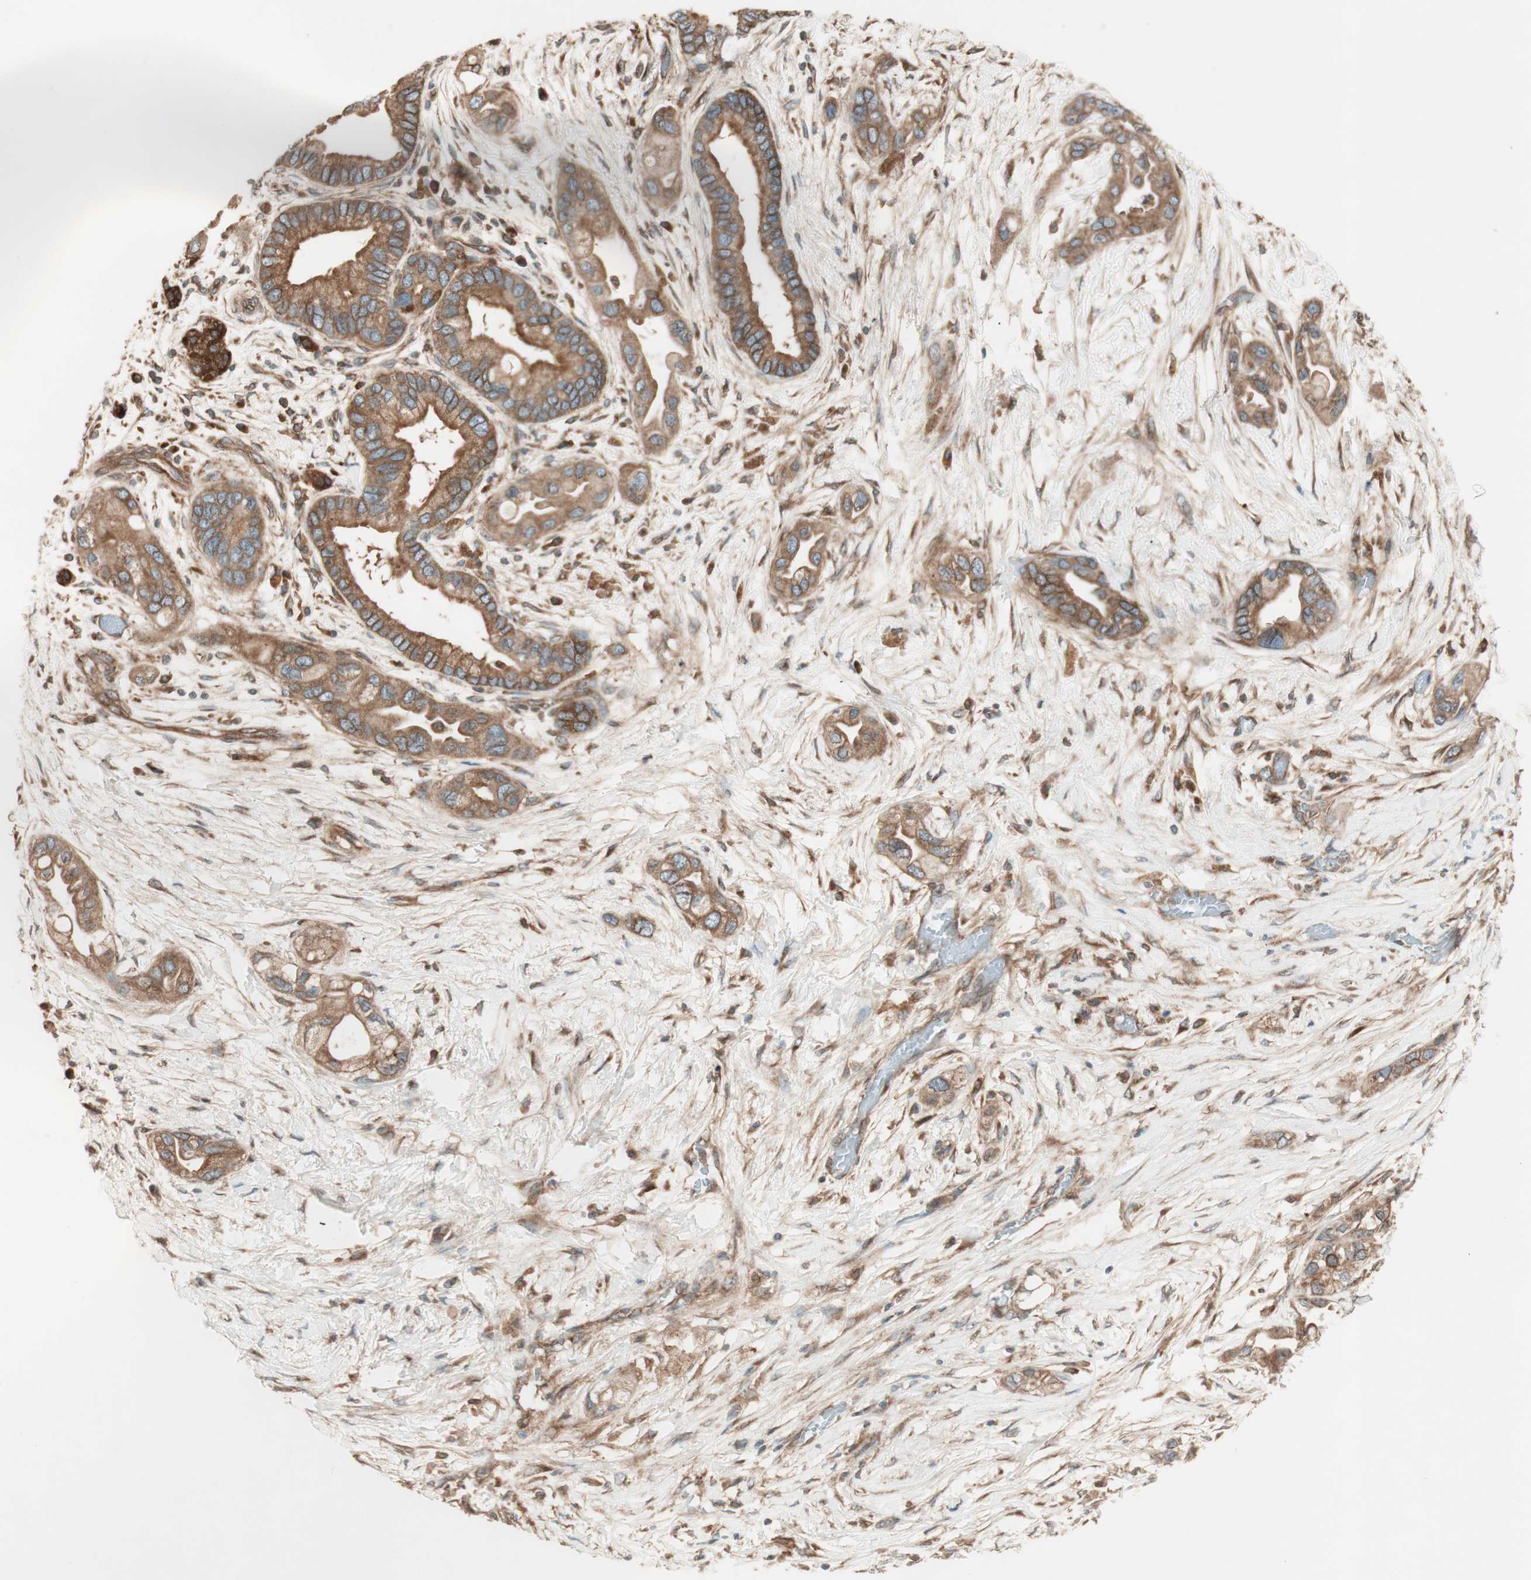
{"staining": {"intensity": "moderate", "quantity": ">75%", "location": "cytoplasmic/membranous"}, "tissue": "pancreatic cancer", "cell_type": "Tumor cells", "image_type": "cancer", "snomed": [{"axis": "morphology", "description": "Adenocarcinoma, NOS"}, {"axis": "topography", "description": "Pancreas"}], "caption": "This micrograph exhibits immunohistochemistry (IHC) staining of human pancreatic cancer (adenocarcinoma), with medium moderate cytoplasmic/membranous positivity in about >75% of tumor cells.", "gene": "RAB5A", "patient": {"sex": "female", "age": 77}}